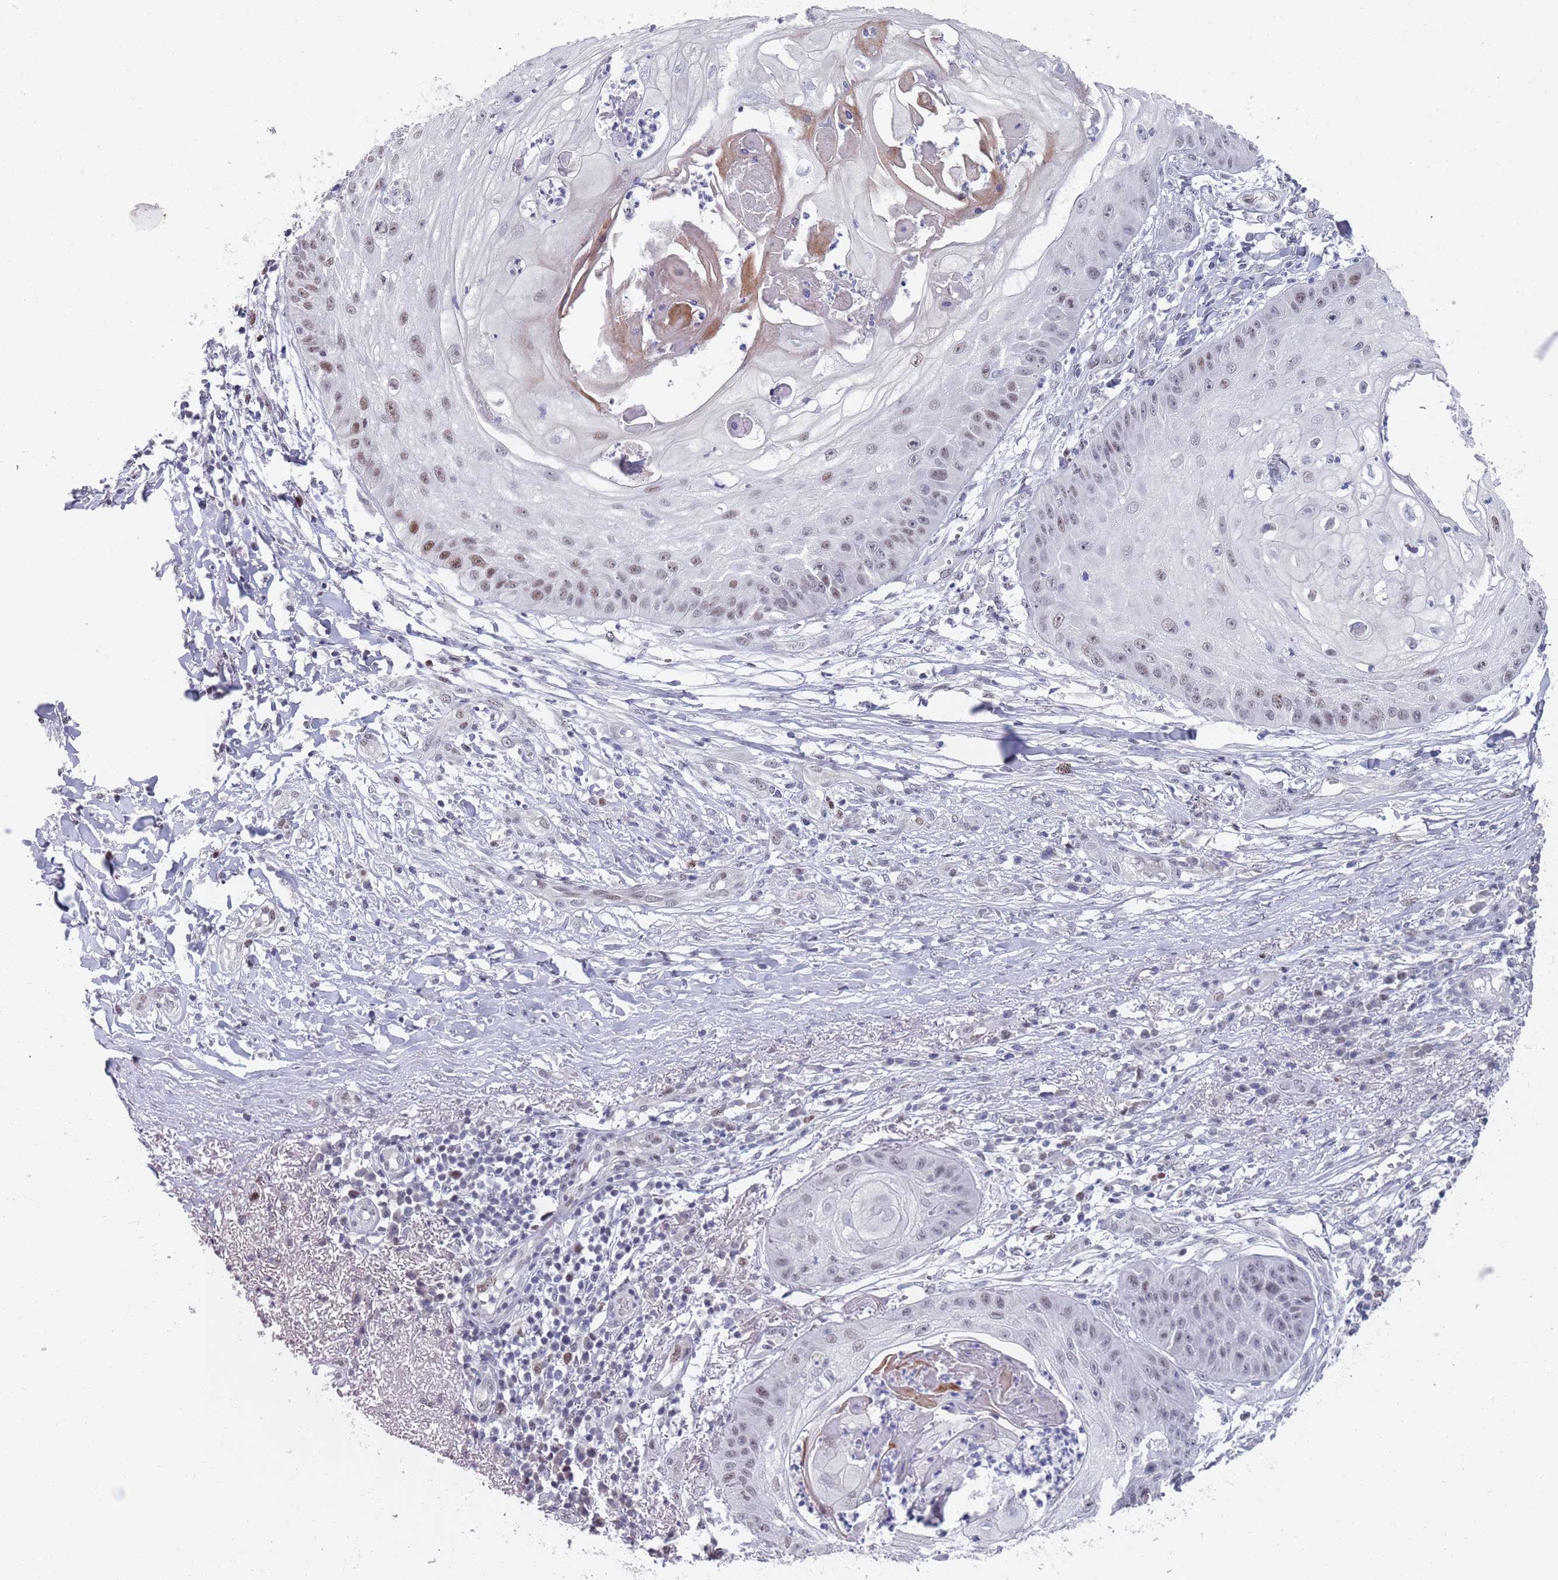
{"staining": {"intensity": "moderate", "quantity": "<25%", "location": "nuclear"}, "tissue": "skin cancer", "cell_type": "Tumor cells", "image_type": "cancer", "snomed": [{"axis": "morphology", "description": "Squamous cell carcinoma, NOS"}, {"axis": "topography", "description": "Skin"}], "caption": "High-magnification brightfield microscopy of skin cancer stained with DAB (brown) and counterstained with hematoxylin (blue). tumor cells exhibit moderate nuclear expression is seen in approximately<25% of cells.", "gene": "SAMD1", "patient": {"sex": "male", "age": 70}}